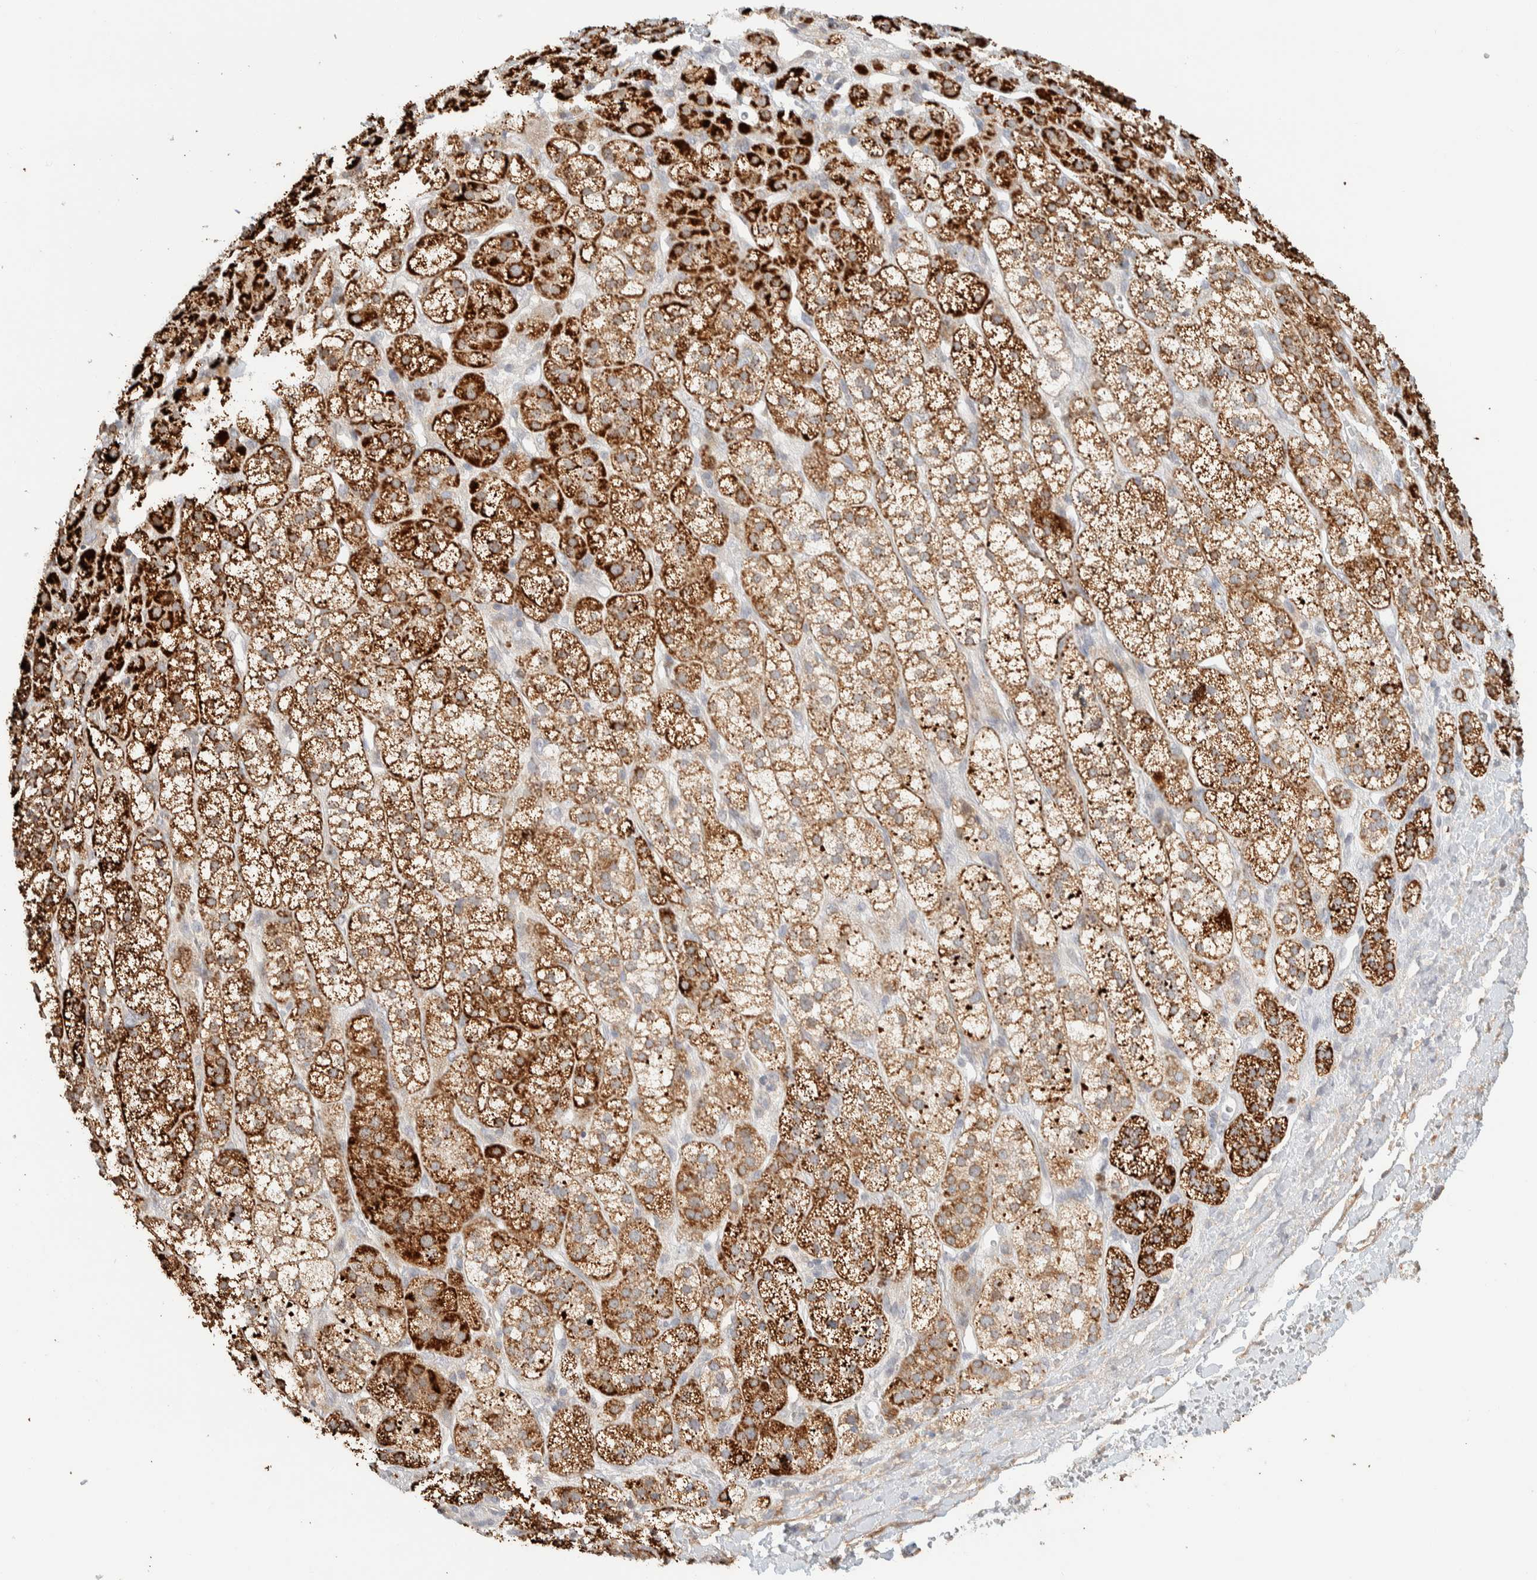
{"staining": {"intensity": "strong", "quantity": "25%-75%", "location": "cytoplasmic/membranous"}, "tissue": "adrenal gland", "cell_type": "Glandular cells", "image_type": "normal", "snomed": [{"axis": "morphology", "description": "Normal tissue, NOS"}, {"axis": "topography", "description": "Adrenal gland"}], "caption": "This is a micrograph of immunohistochemistry (IHC) staining of normal adrenal gland, which shows strong staining in the cytoplasmic/membranous of glandular cells.", "gene": "KIF9", "patient": {"sex": "male", "age": 56}}